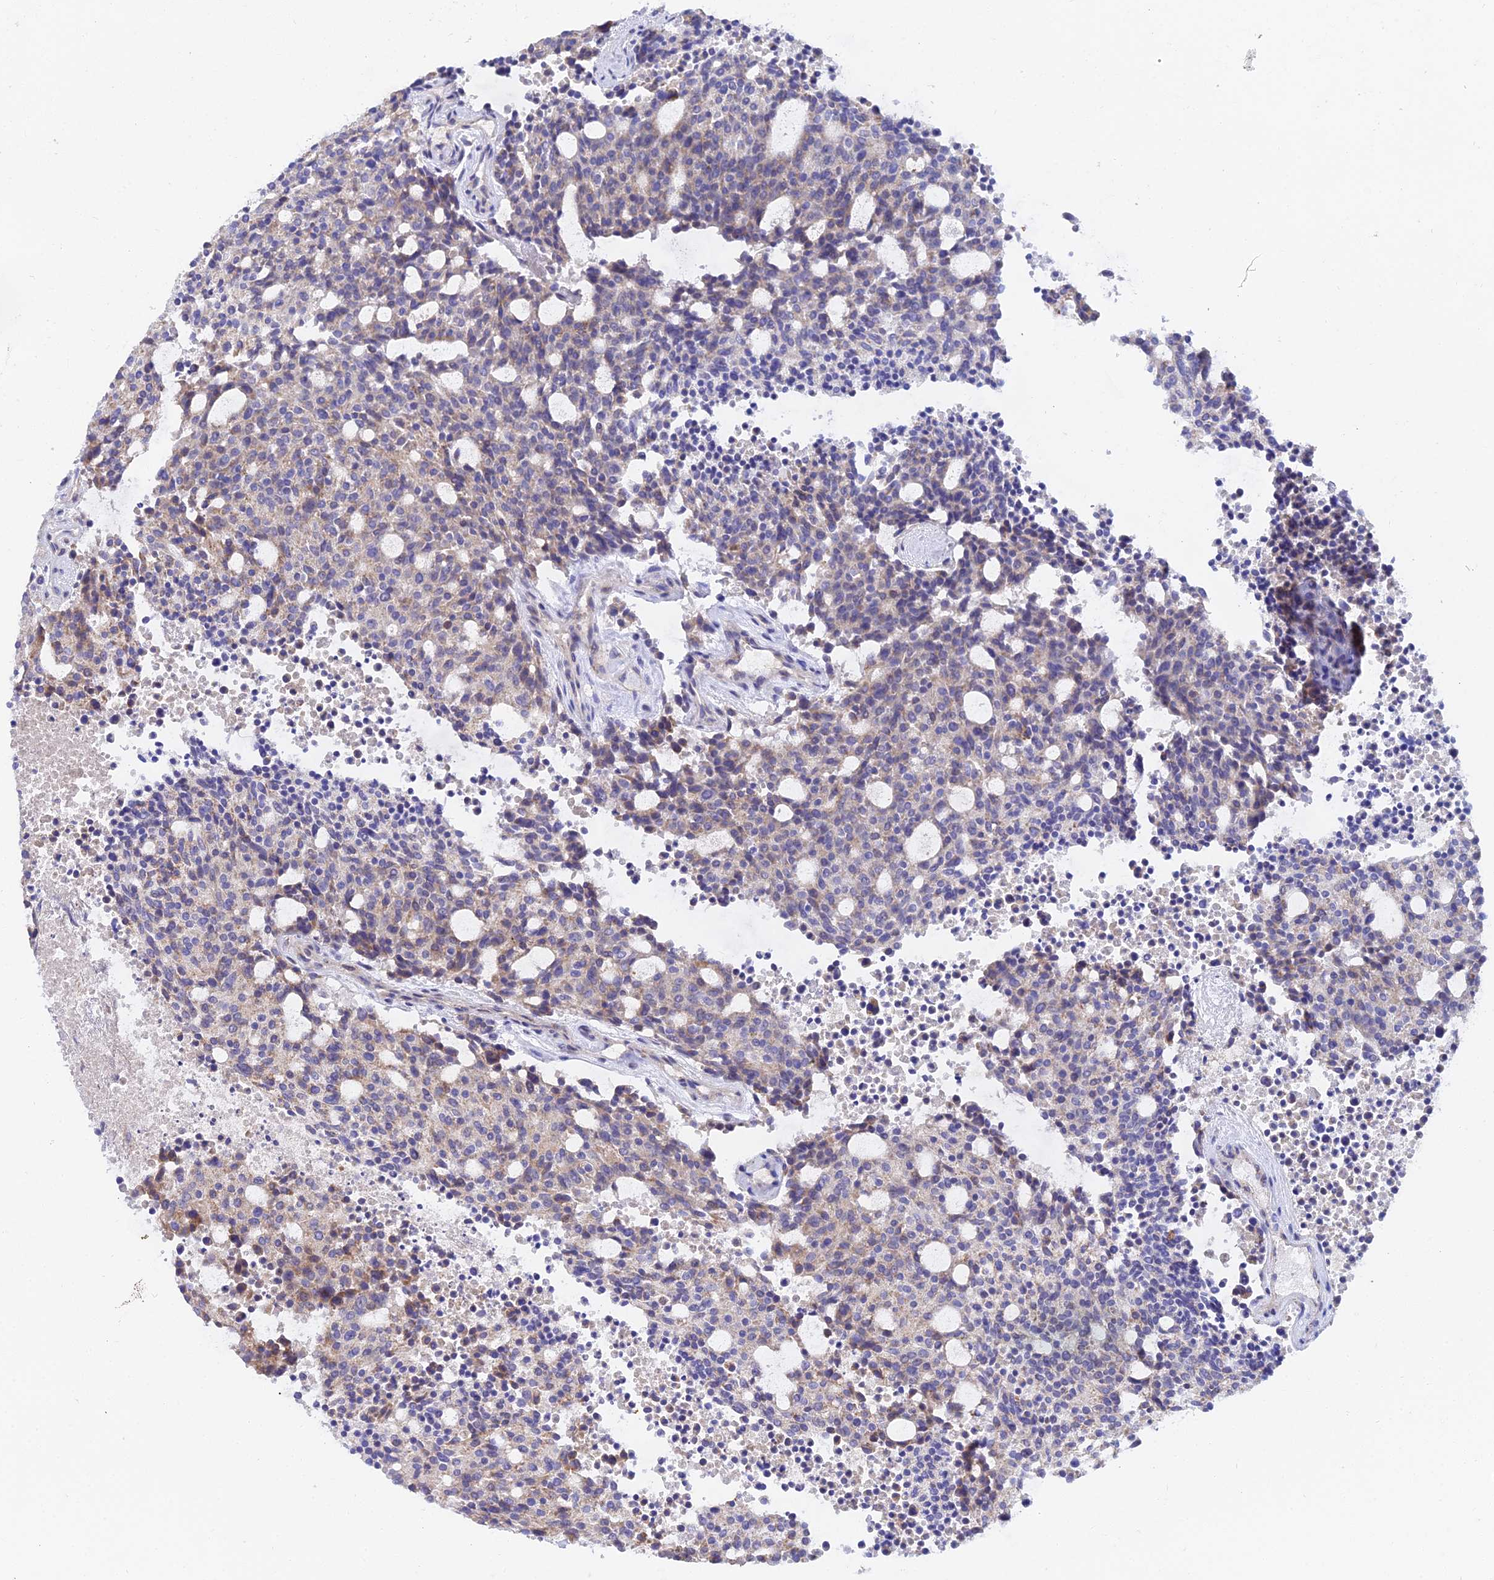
{"staining": {"intensity": "weak", "quantity": "25%-75%", "location": "cytoplasmic/membranous"}, "tissue": "carcinoid", "cell_type": "Tumor cells", "image_type": "cancer", "snomed": [{"axis": "morphology", "description": "Carcinoid, malignant, NOS"}, {"axis": "topography", "description": "Pancreas"}], "caption": "About 25%-75% of tumor cells in human malignant carcinoid reveal weak cytoplasmic/membranous protein positivity as visualized by brown immunohistochemical staining.", "gene": "ACOT2", "patient": {"sex": "female", "age": 54}}